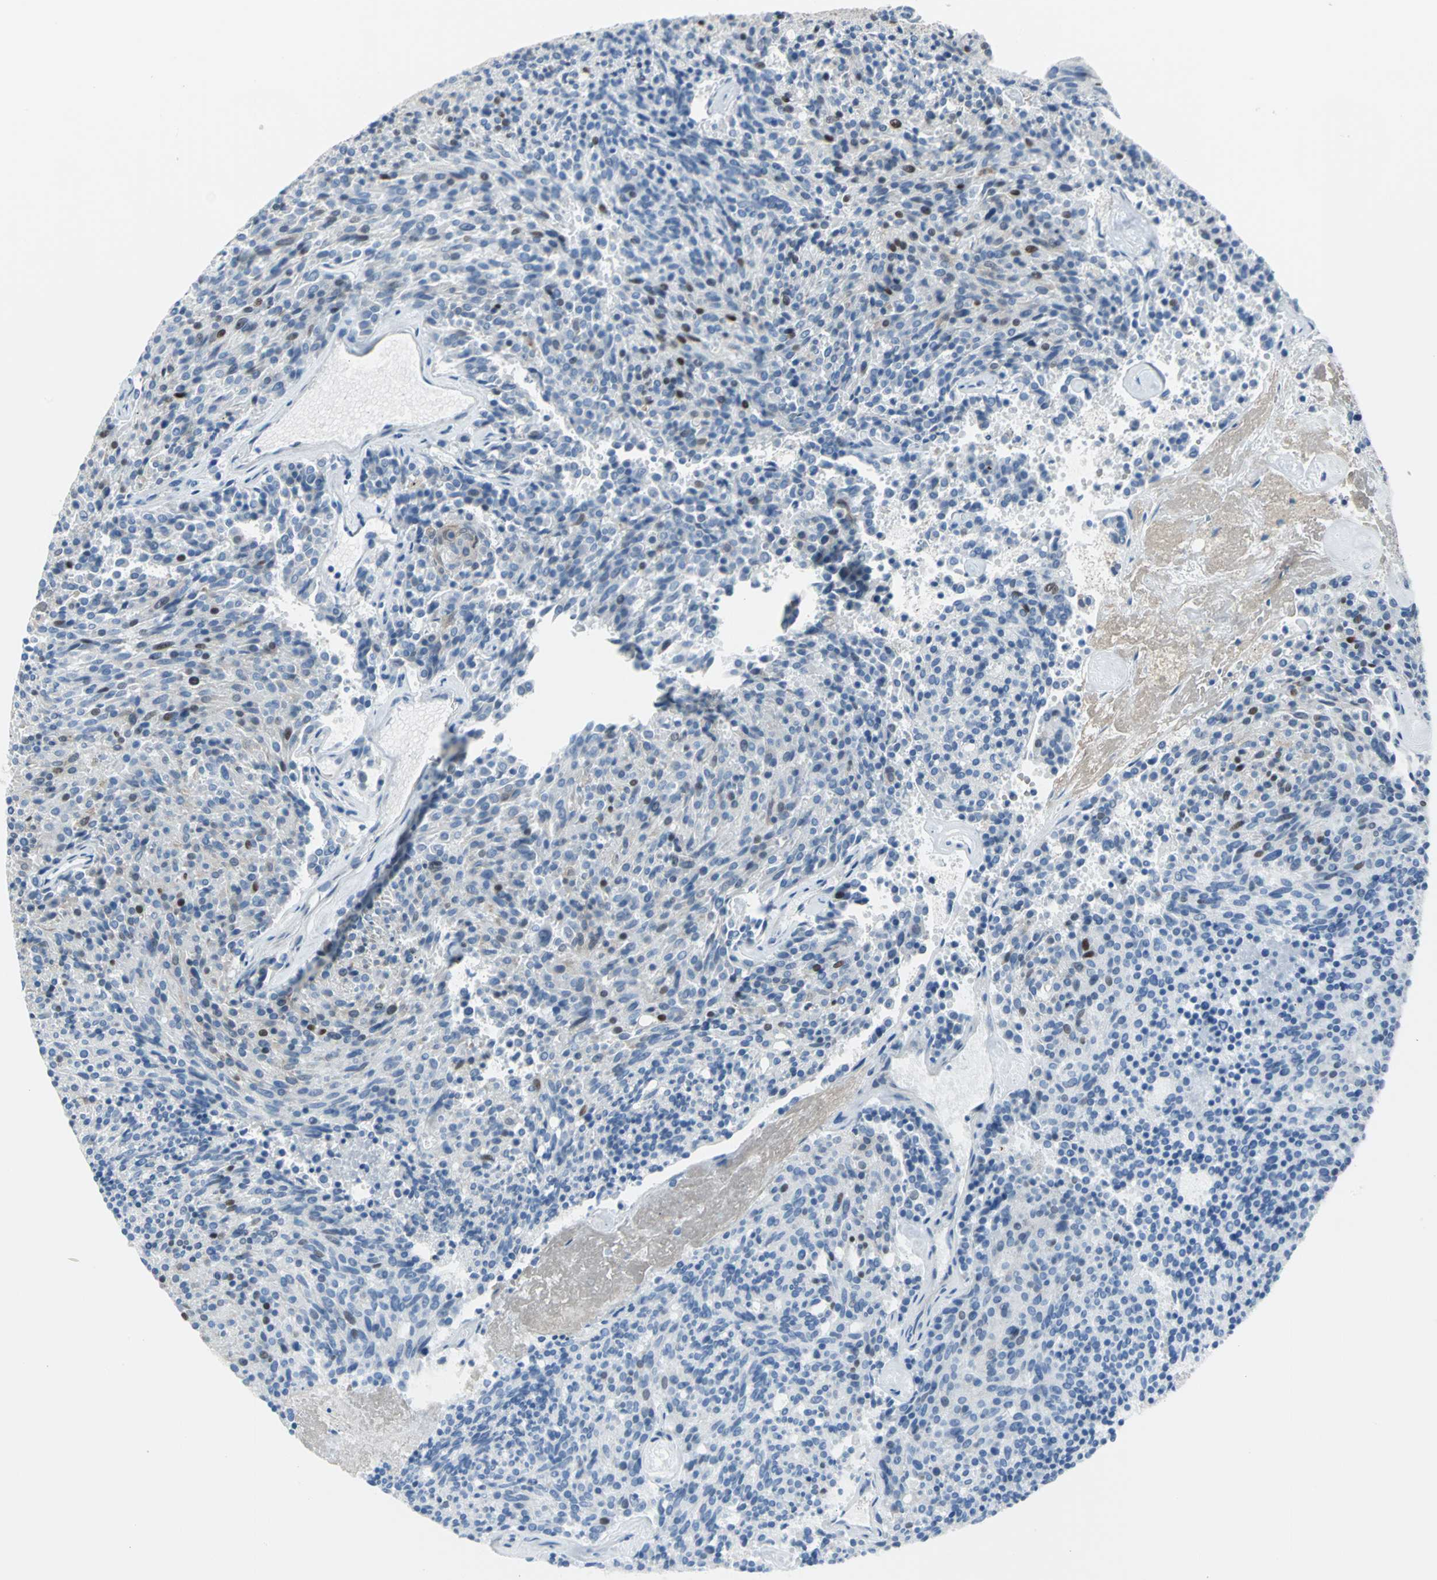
{"staining": {"intensity": "strong", "quantity": "<25%", "location": "nuclear"}, "tissue": "carcinoid", "cell_type": "Tumor cells", "image_type": "cancer", "snomed": [{"axis": "morphology", "description": "Carcinoid, malignant, NOS"}, {"axis": "topography", "description": "Pancreas"}], "caption": "Malignant carcinoid stained with a protein marker reveals strong staining in tumor cells.", "gene": "MCM3", "patient": {"sex": "female", "age": 54}}